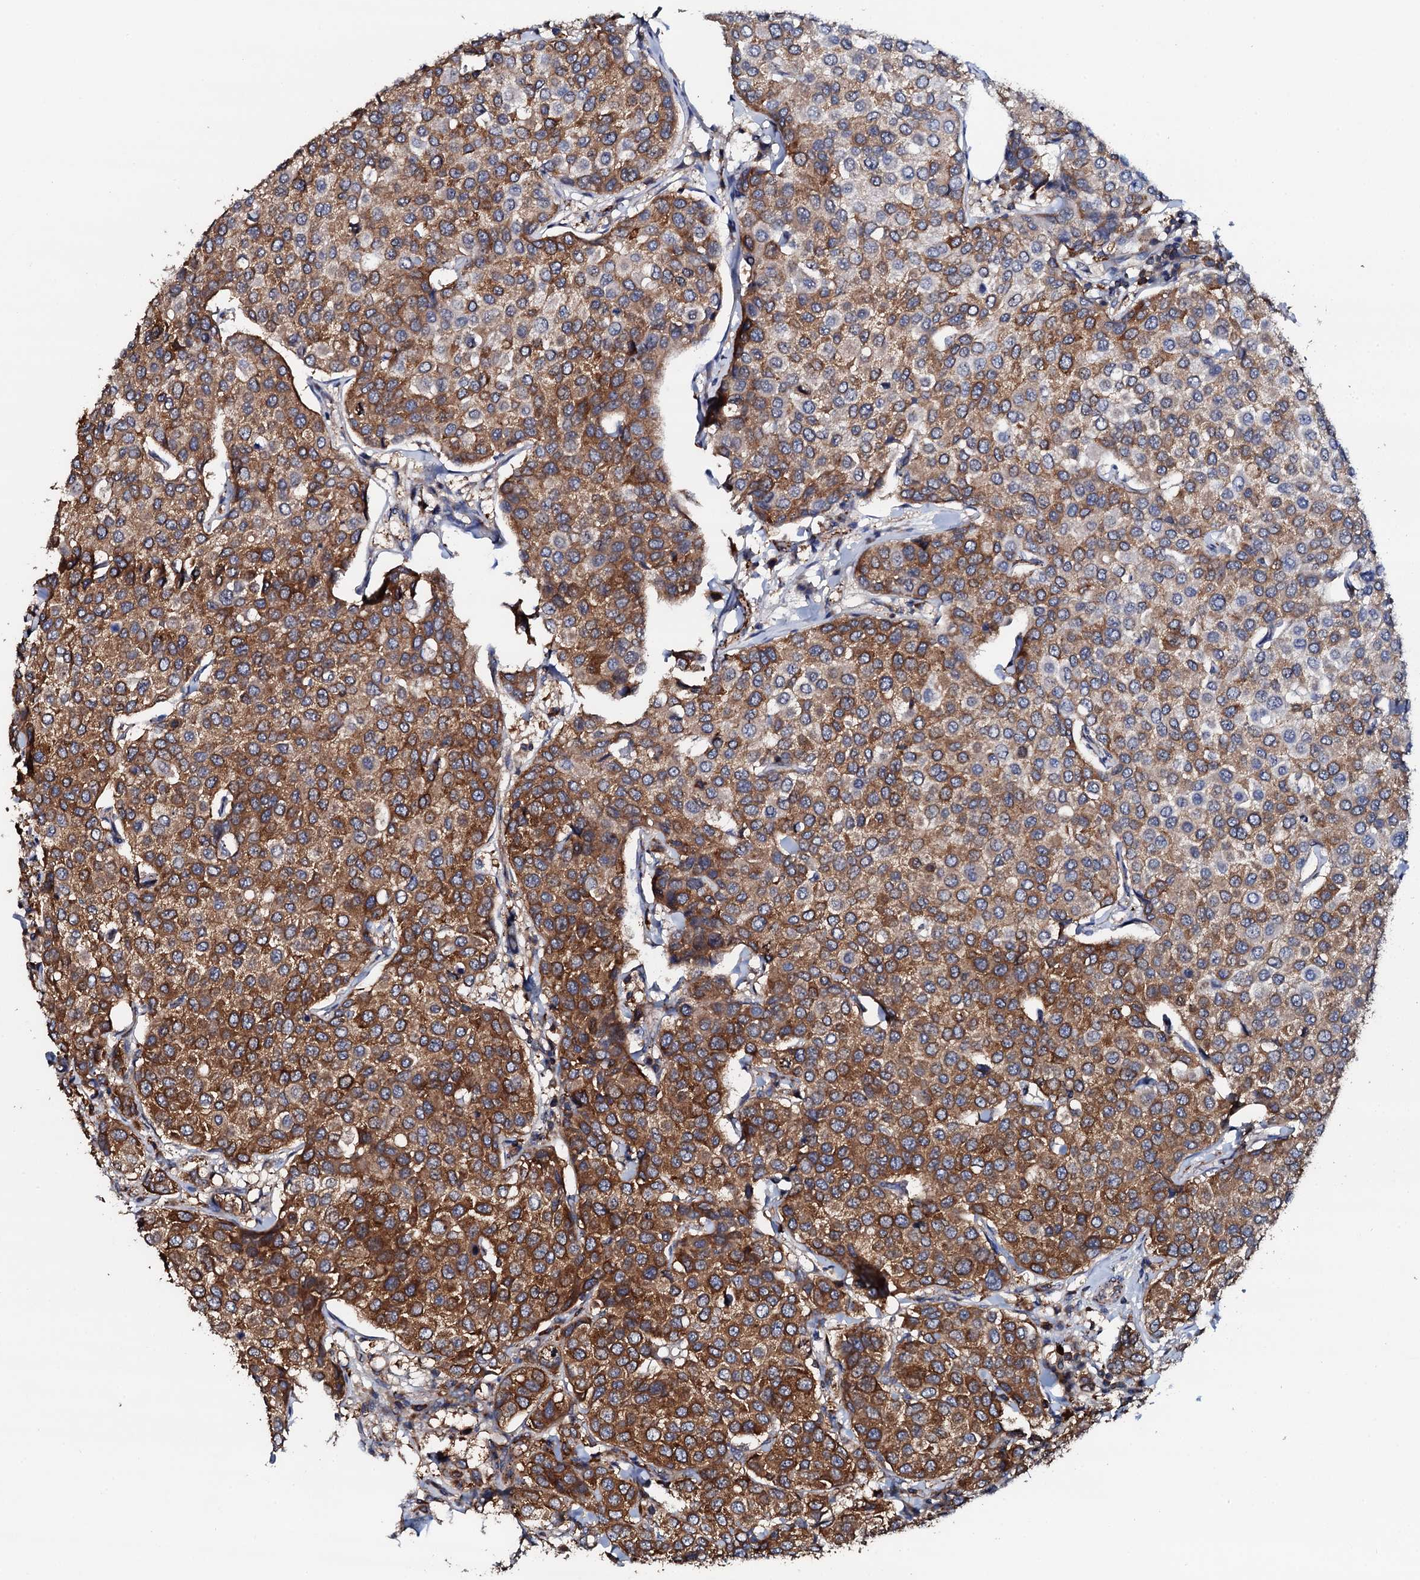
{"staining": {"intensity": "strong", "quantity": ">75%", "location": "cytoplasmic/membranous"}, "tissue": "breast cancer", "cell_type": "Tumor cells", "image_type": "cancer", "snomed": [{"axis": "morphology", "description": "Duct carcinoma"}, {"axis": "topography", "description": "Breast"}], "caption": "The histopathology image displays a brown stain indicating the presence of a protein in the cytoplasmic/membranous of tumor cells in breast infiltrating ductal carcinoma.", "gene": "GRK2", "patient": {"sex": "female", "age": 55}}